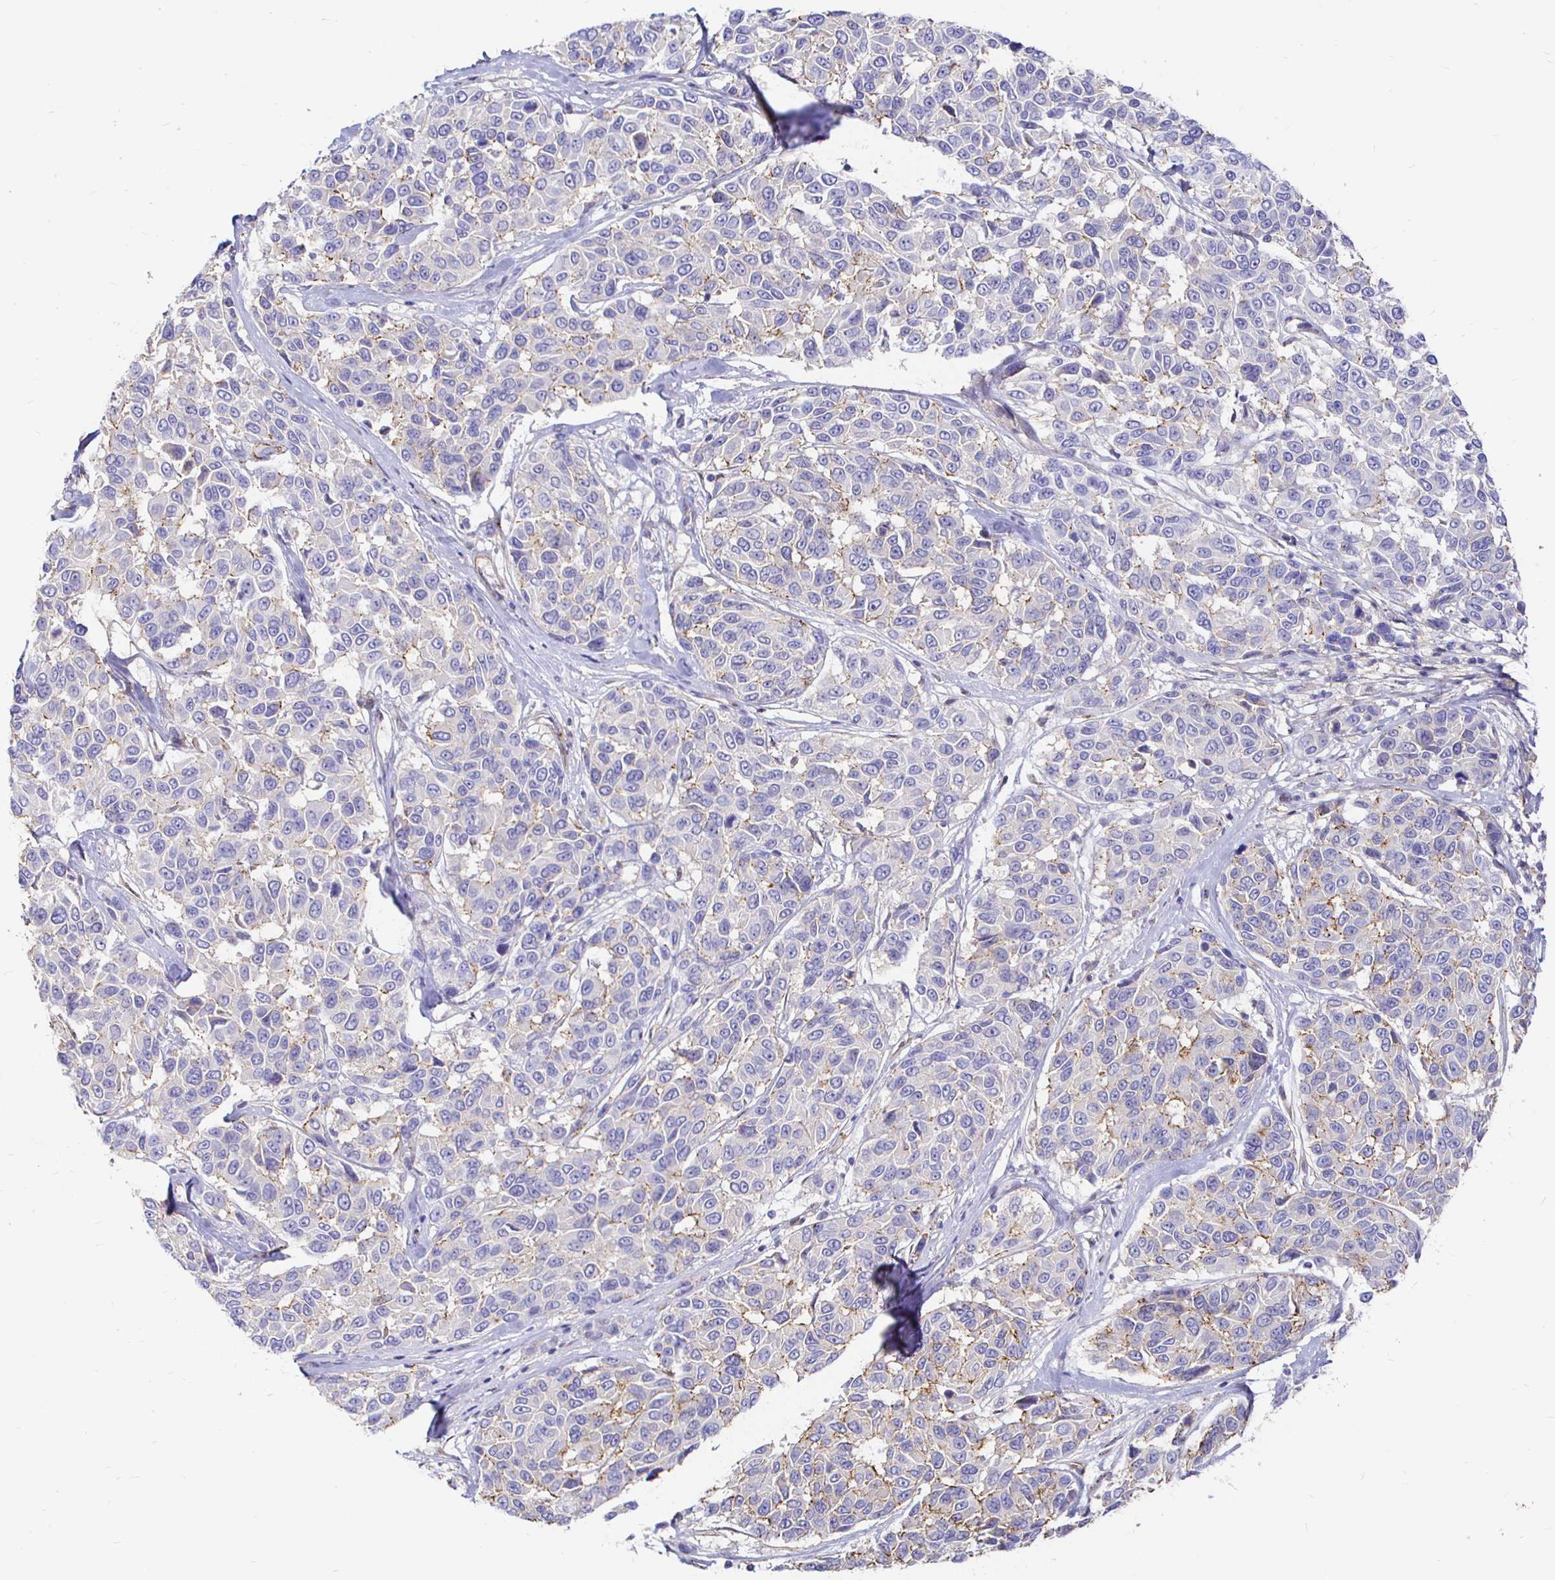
{"staining": {"intensity": "moderate", "quantity": "25%-75%", "location": "cytoplasmic/membranous"}, "tissue": "melanoma", "cell_type": "Tumor cells", "image_type": "cancer", "snomed": [{"axis": "morphology", "description": "Malignant melanoma, NOS"}, {"axis": "topography", "description": "Skin"}], "caption": "Immunohistochemistry of malignant melanoma reveals medium levels of moderate cytoplasmic/membranous expression in approximately 25%-75% of tumor cells.", "gene": "PALM2AKAP2", "patient": {"sex": "female", "age": 66}}